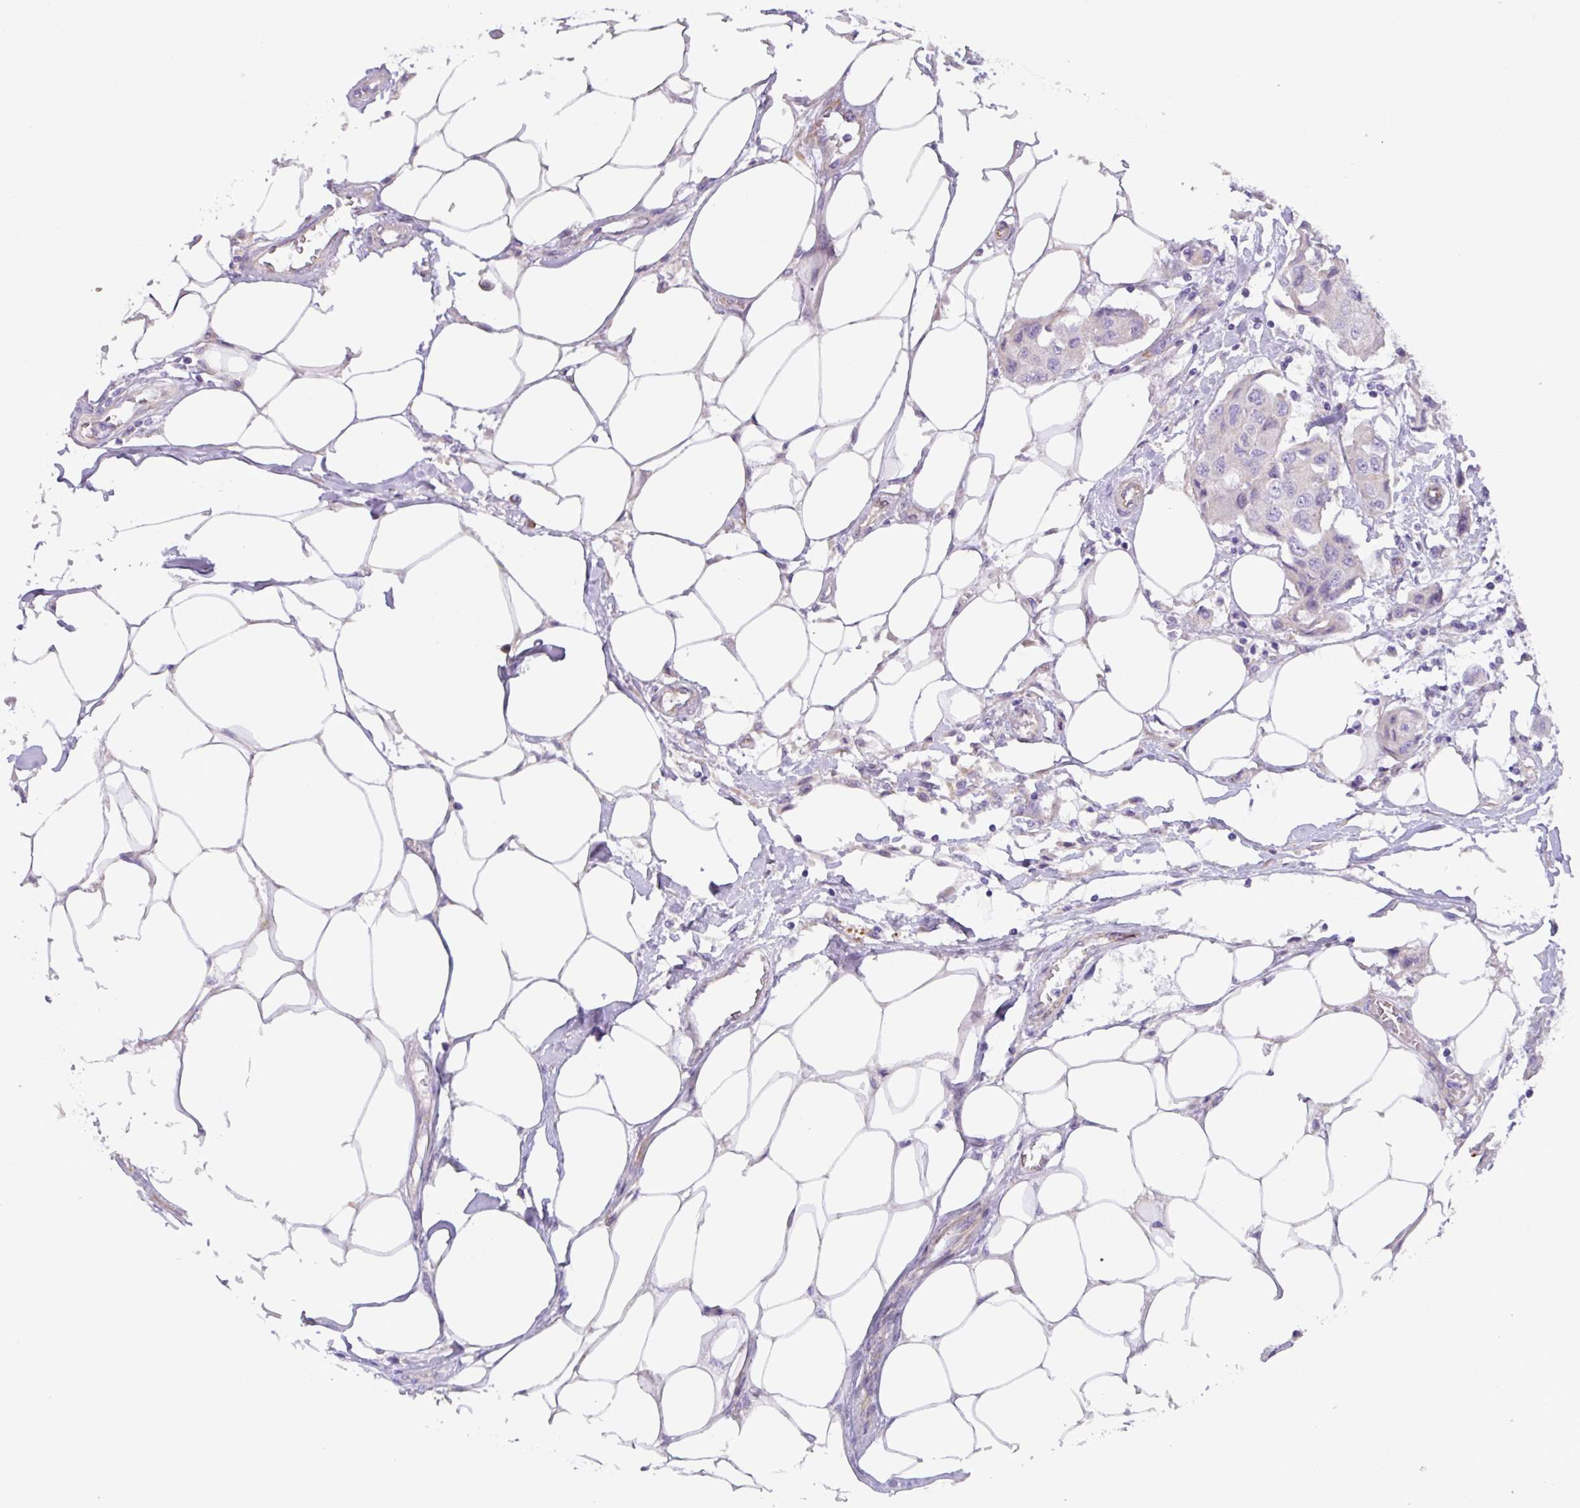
{"staining": {"intensity": "negative", "quantity": "none", "location": "none"}, "tissue": "breast cancer", "cell_type": "Tumor cells", "image_type": "cancer", "snomed": [{"axis": "morphology", "description": "Duct carcinoma"}, {"axis": "topography", "description": "Breast"}, {"axis": "topography", "description": "Lymph node"}], "caption": "Tumor cells show no significant protein expression in intraductal carcinoma (breast).", "gene": "MRM2", "patient": {"sex": "female", "age": 80}}